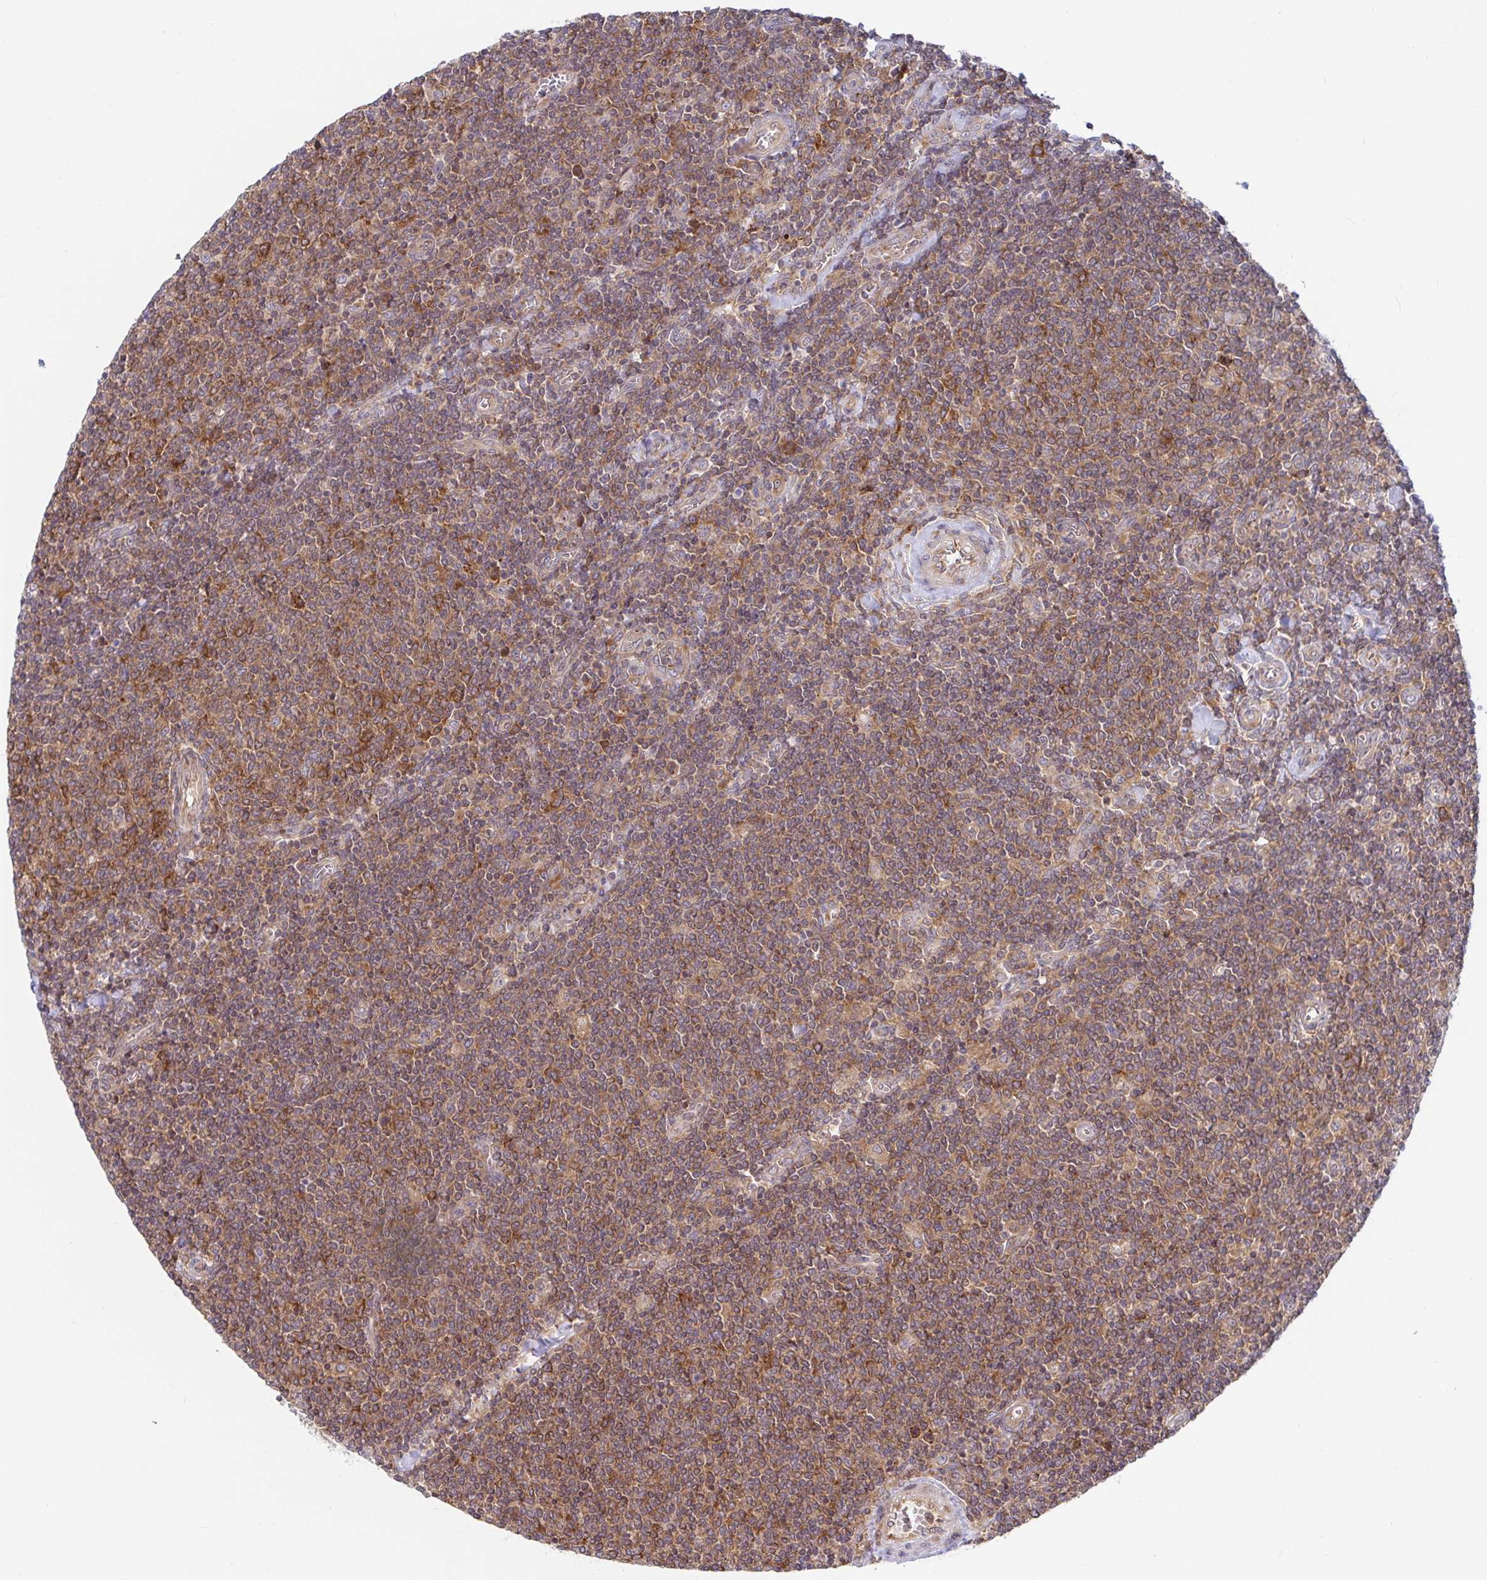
{"staining": {"intensity": "moderate", "quantity": ">75%", "location": "cytoplasmic/membranous"}, "tissue": "lymphoma", "cell_type": "Tumor cells", "image_type": "cancer", "snomed": [{"axis": "morphology", "description": "Malignant lymphoma, non-Hodgkin's type, Low grade"}, {"axis": "topography", "description": "Lymph node"}], "caption": "Lymphoma stained for a protein demonstrates moderate cytoplasmic/membranous positivity in tumor cells.", "gene": "LARP1", "patient": {"sex": "male", "age": 52}}